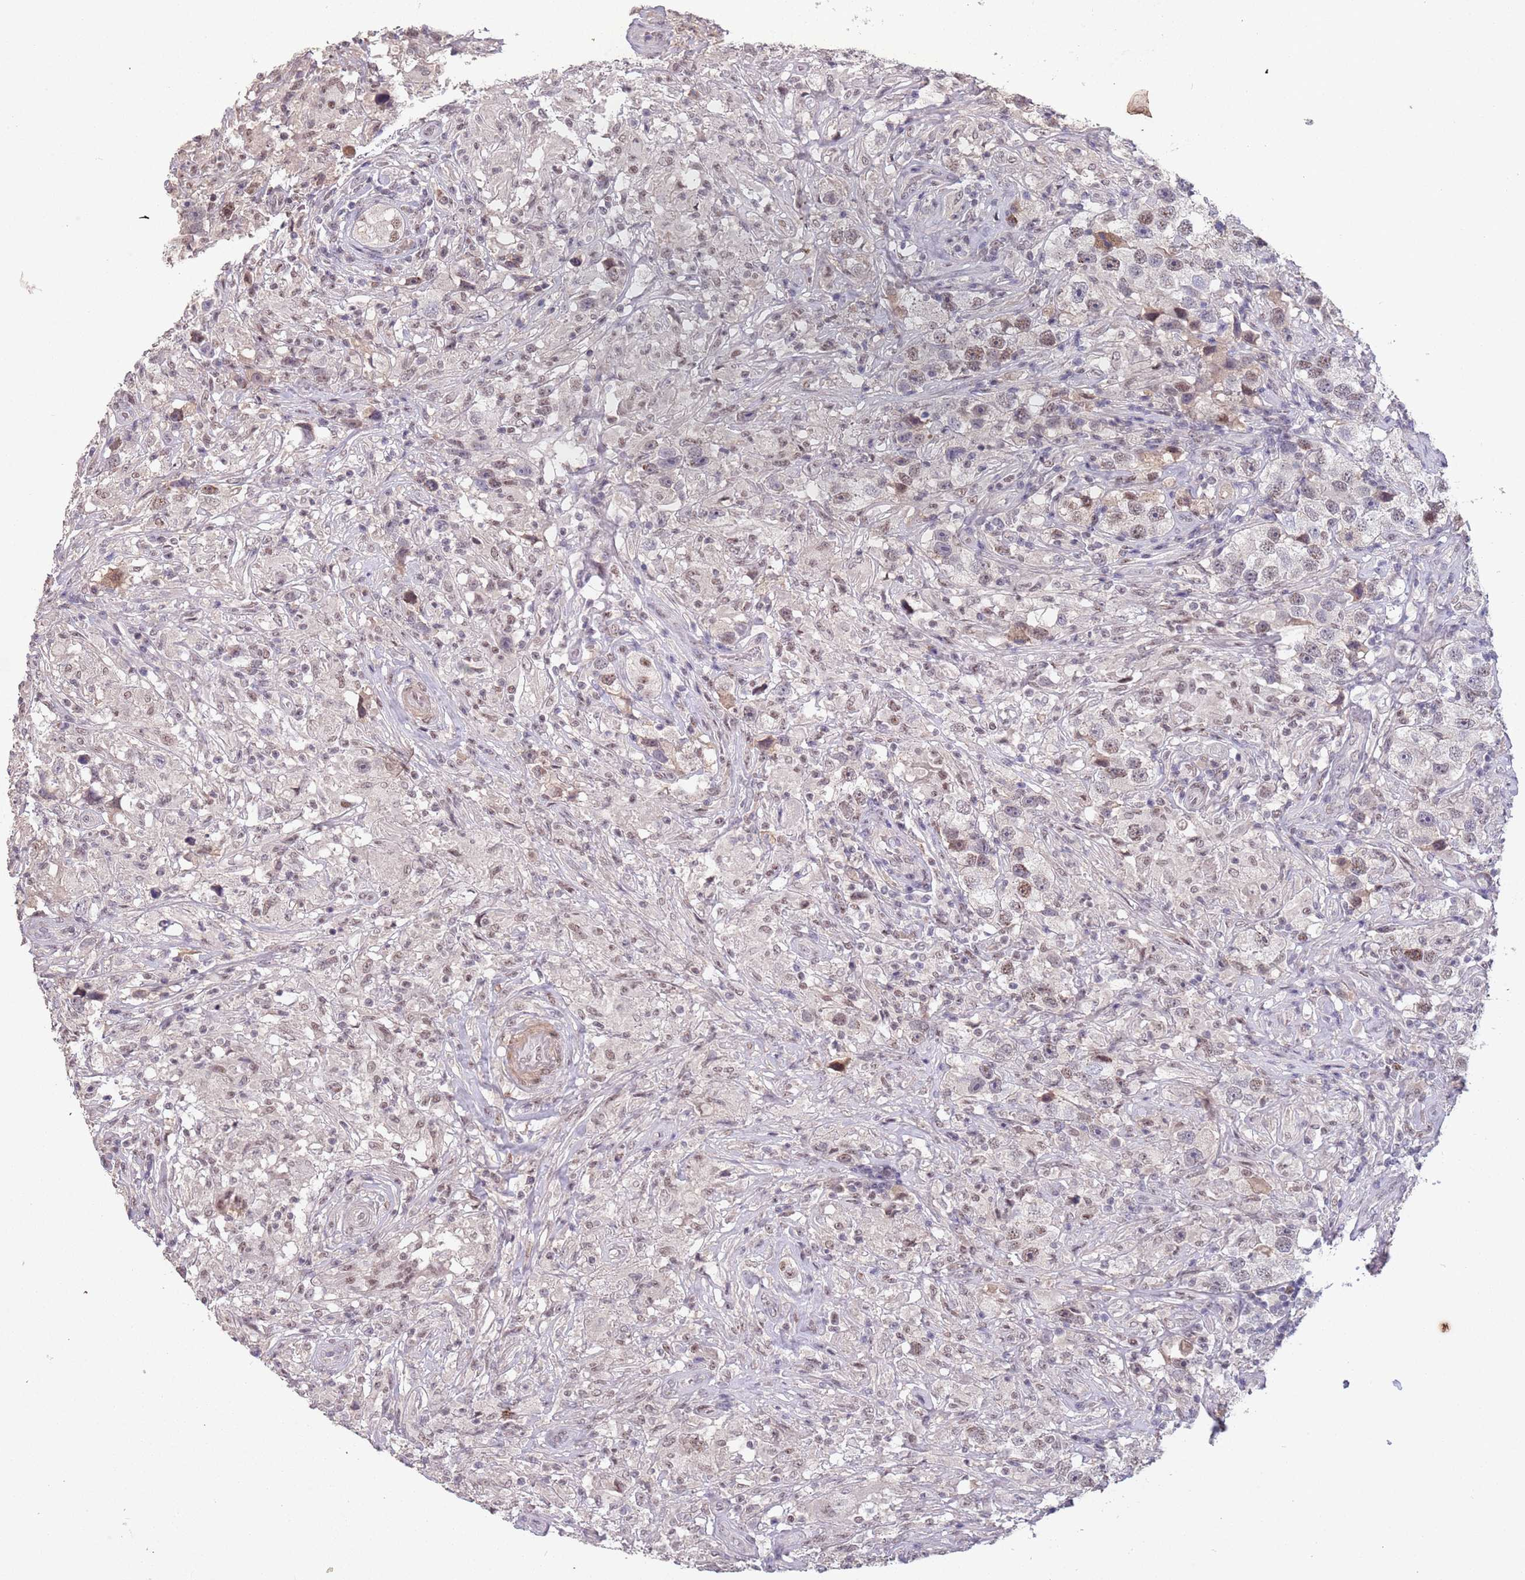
{"staining": {"intensity": "moderate", "quantity": "25%-75%", "location": "nuclear"}, "tissue": "testis cancer", "cell_type": "Tumor cells", "image_type": "cancer", "snomed": [{"axis": "morphology", "description": "Seminoma, NOS"}, {"axis": "topography", "description": "Testis"}], "caption": "Seminoma (testis) stained with DAB (3,3'-diaminobenzidine) immunohistochemistry (IHC) exhibits medium levels of moderate nuclear positivity in about 25%-75% of tumor cells.", "gene": "CIZ1", "patient": {"sex": "male", "age": 49}}